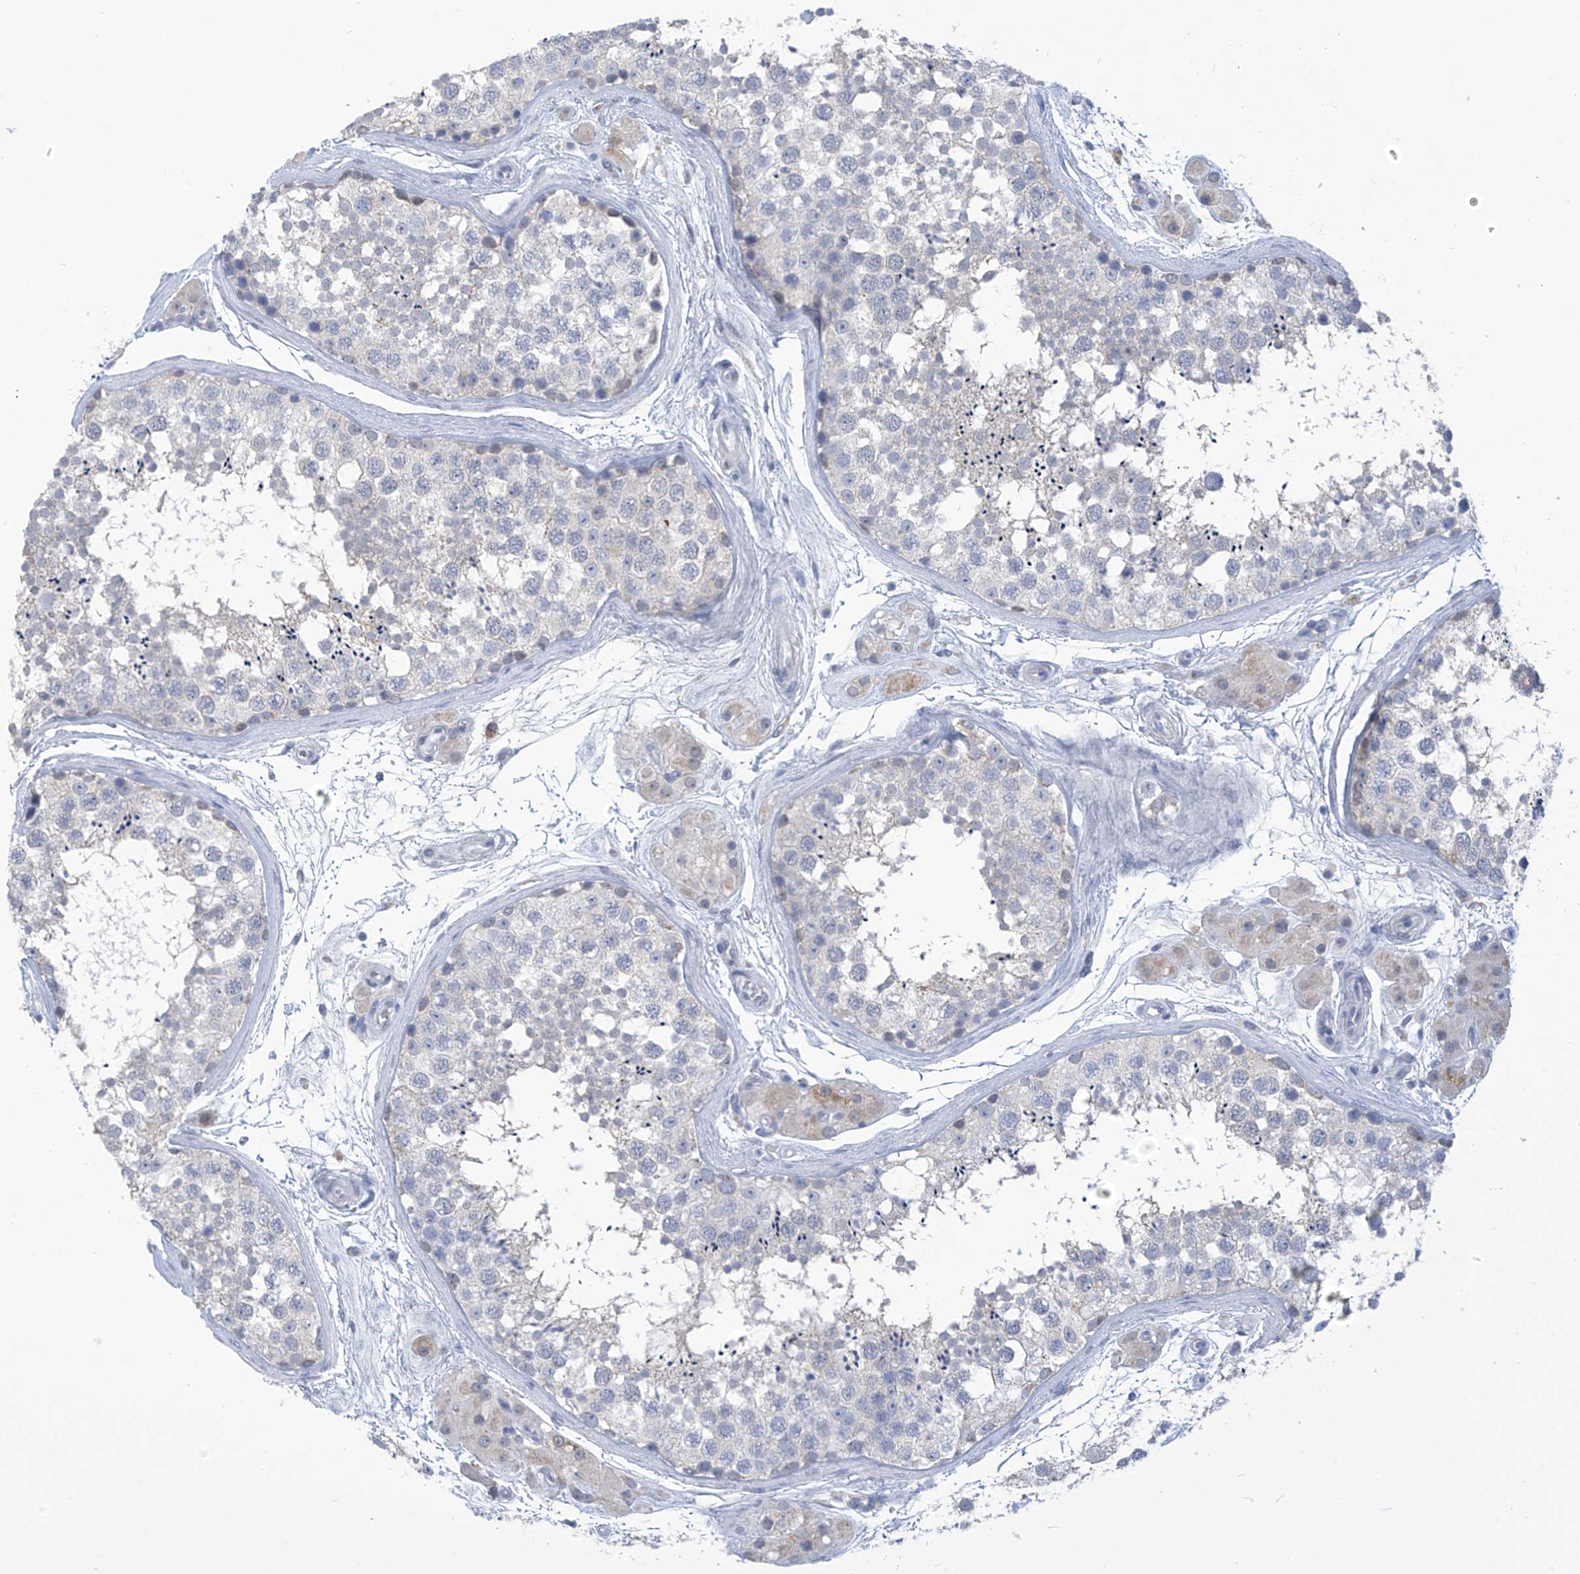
{"staining": {"intensity": "negative", "quantity": "none", "location": "none"}, "tissue": "testis", "cell_type": "Cells in seminiferous ducts", "image_type": "normal", "snomed": [{"axis": "morphology", "description": "Normal tissue, NOS"}, {"axis": "topography", "description": "Testis"}], "caption": "Micrograph shows no significant protein expression in cells in seminiferous ducts of benign testis.", "gene": "IBA57", "patient": {"sex": "male", "age": 56}}